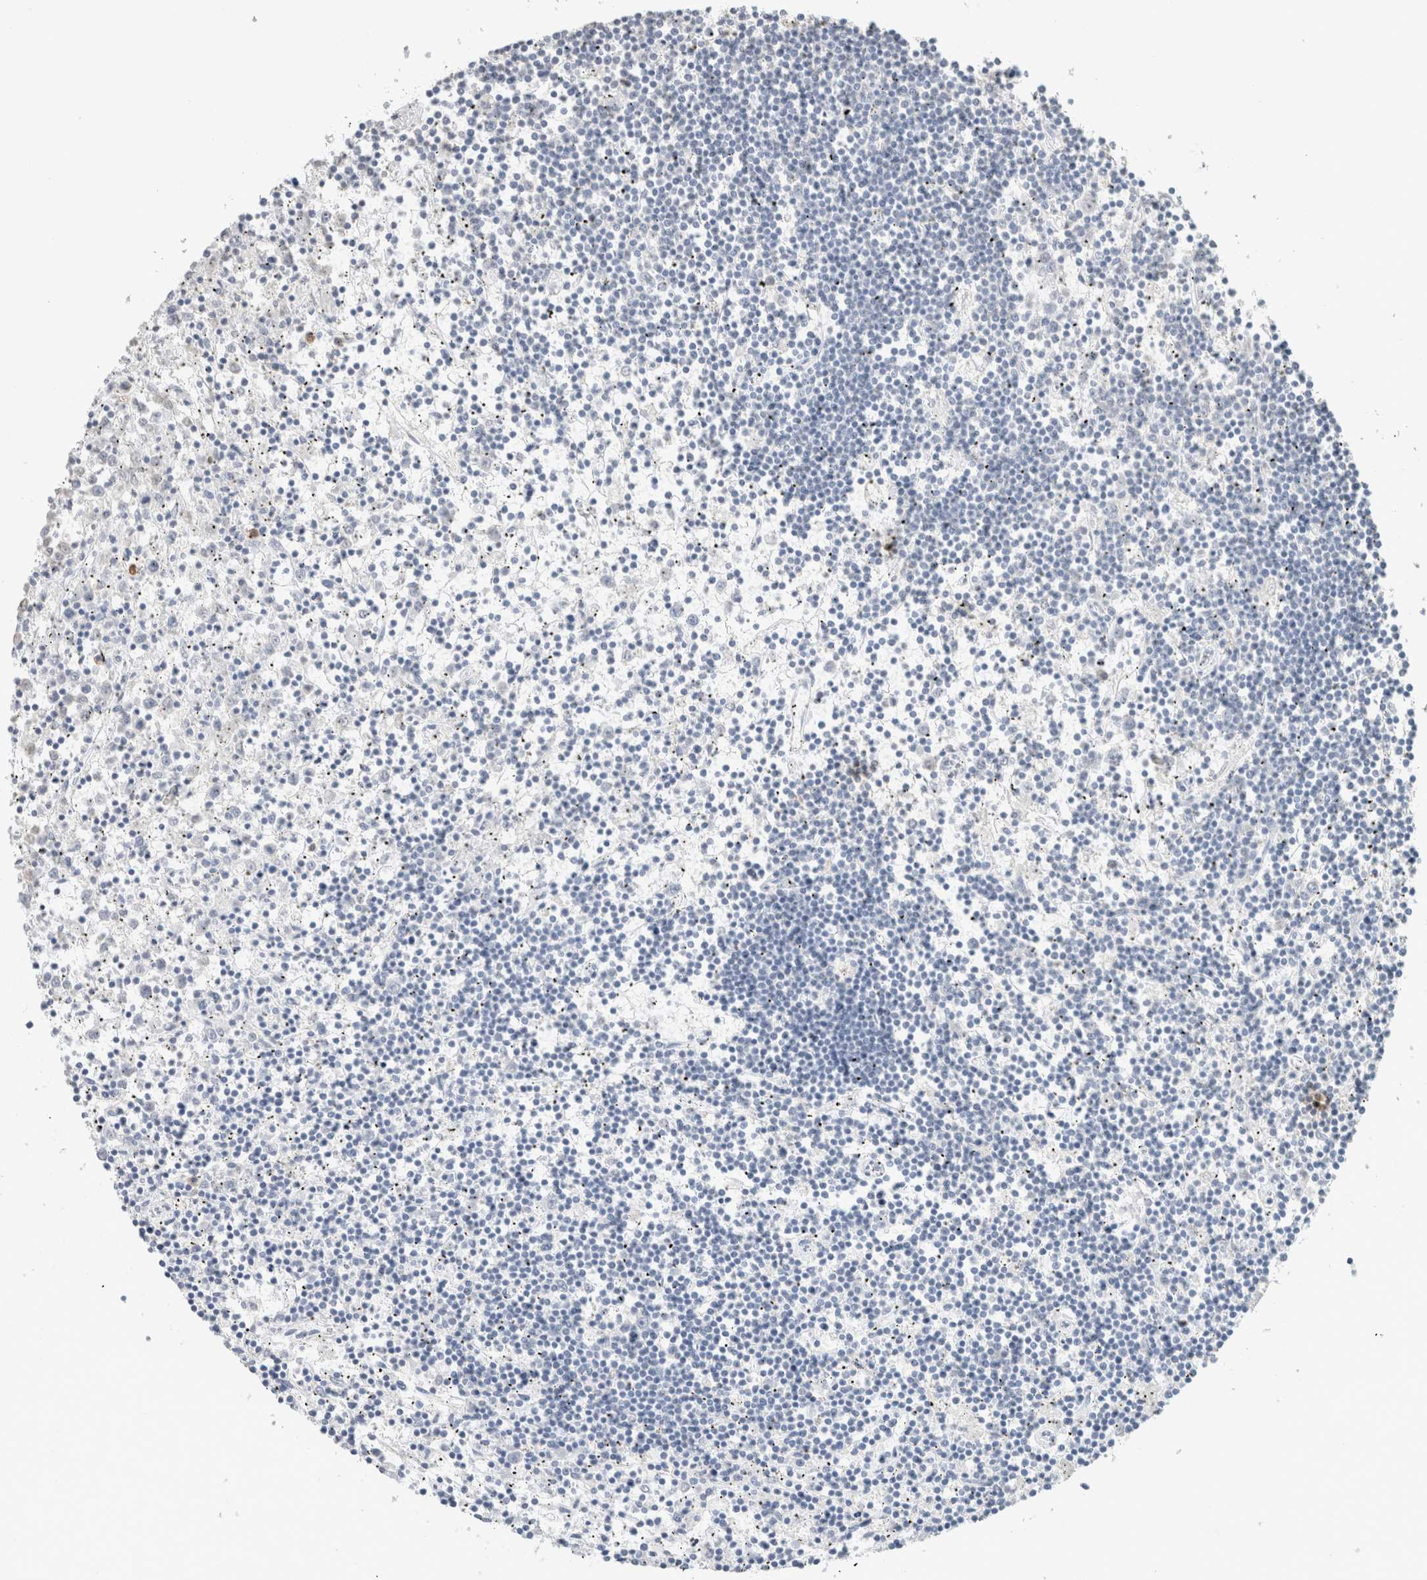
{"staining": {"intensity": "negative", "quantity": "none", "location": "none"}, "tissue": "lymphoma", "cell_type": "Tumor cells", "image_type": "cancer", "snomed": [{"axis": "morphology", "description": "Malignant lymphoma, non-Hodgkin's type, Low grade"}, {"axis": "topography", "description": "Spleen"}], "caption": "IHC micrograph of lymphoma stained for a protein (brown), which displays no positivity in tumor cells.", "gene": "CD80", "patient": {"sex": "male", "age": 76}}